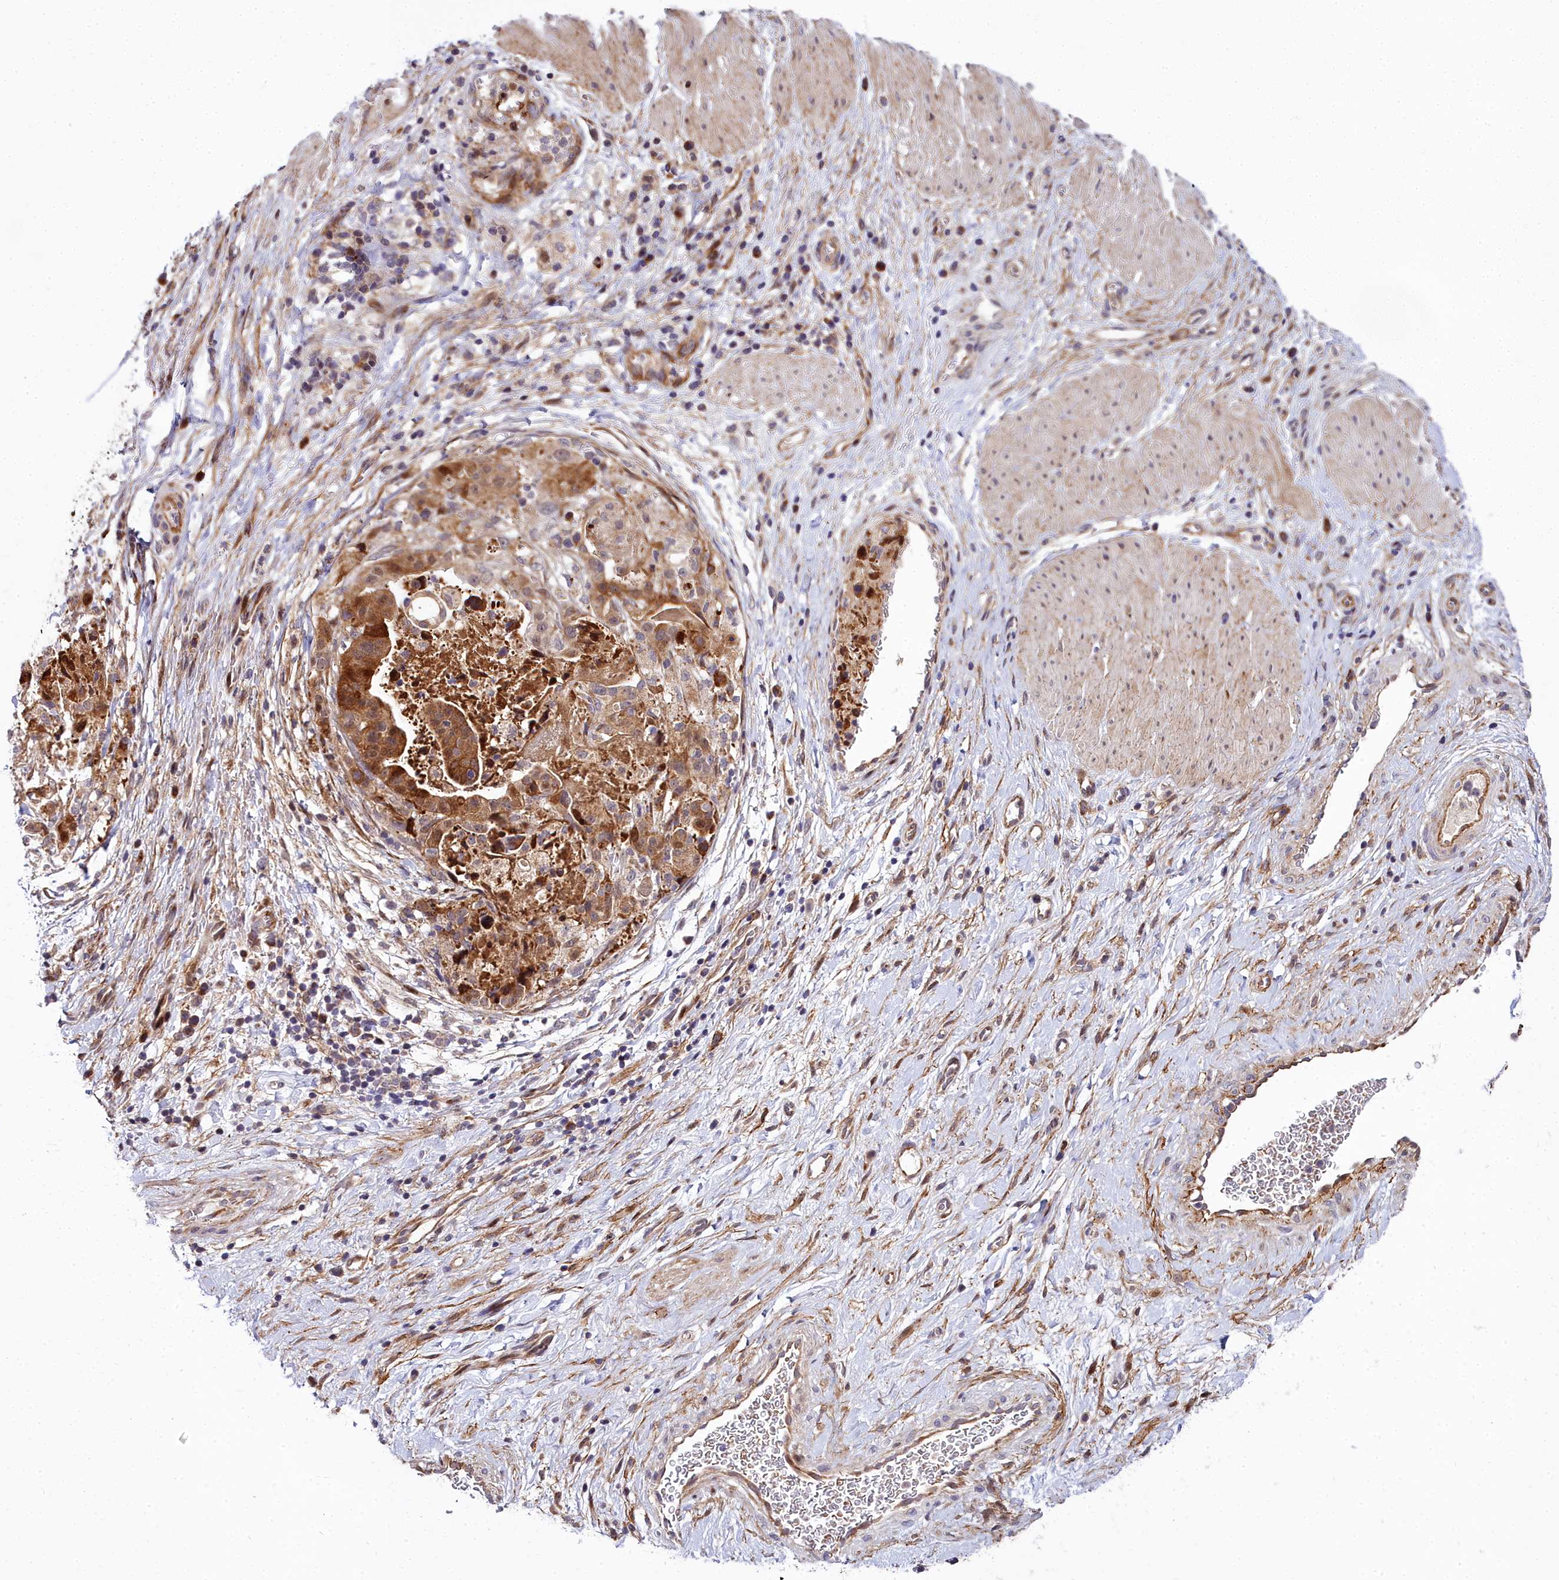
{"staining": {"intensity": "strong", "quantity": "25%-75%", "location": "cytoplasmic/membranous"}, "tissue": "stomach cancer", "cell_type": "Tumor cells", "image_type": "cancer", "snomed": [{"axis": "morphology", "description": "Adenocarcinoma, NOS"}, {"axis": "topography", "description": "Stomach"}], "caption": "A high amount of strong cytoplasmic/membranous positivity is seen in about 25%-75% of tumor cells in stomach cancer (adenocarcinoma) tissue.", "gene": "MRPS11", "patient": {"sex": "male", "age": 48}}